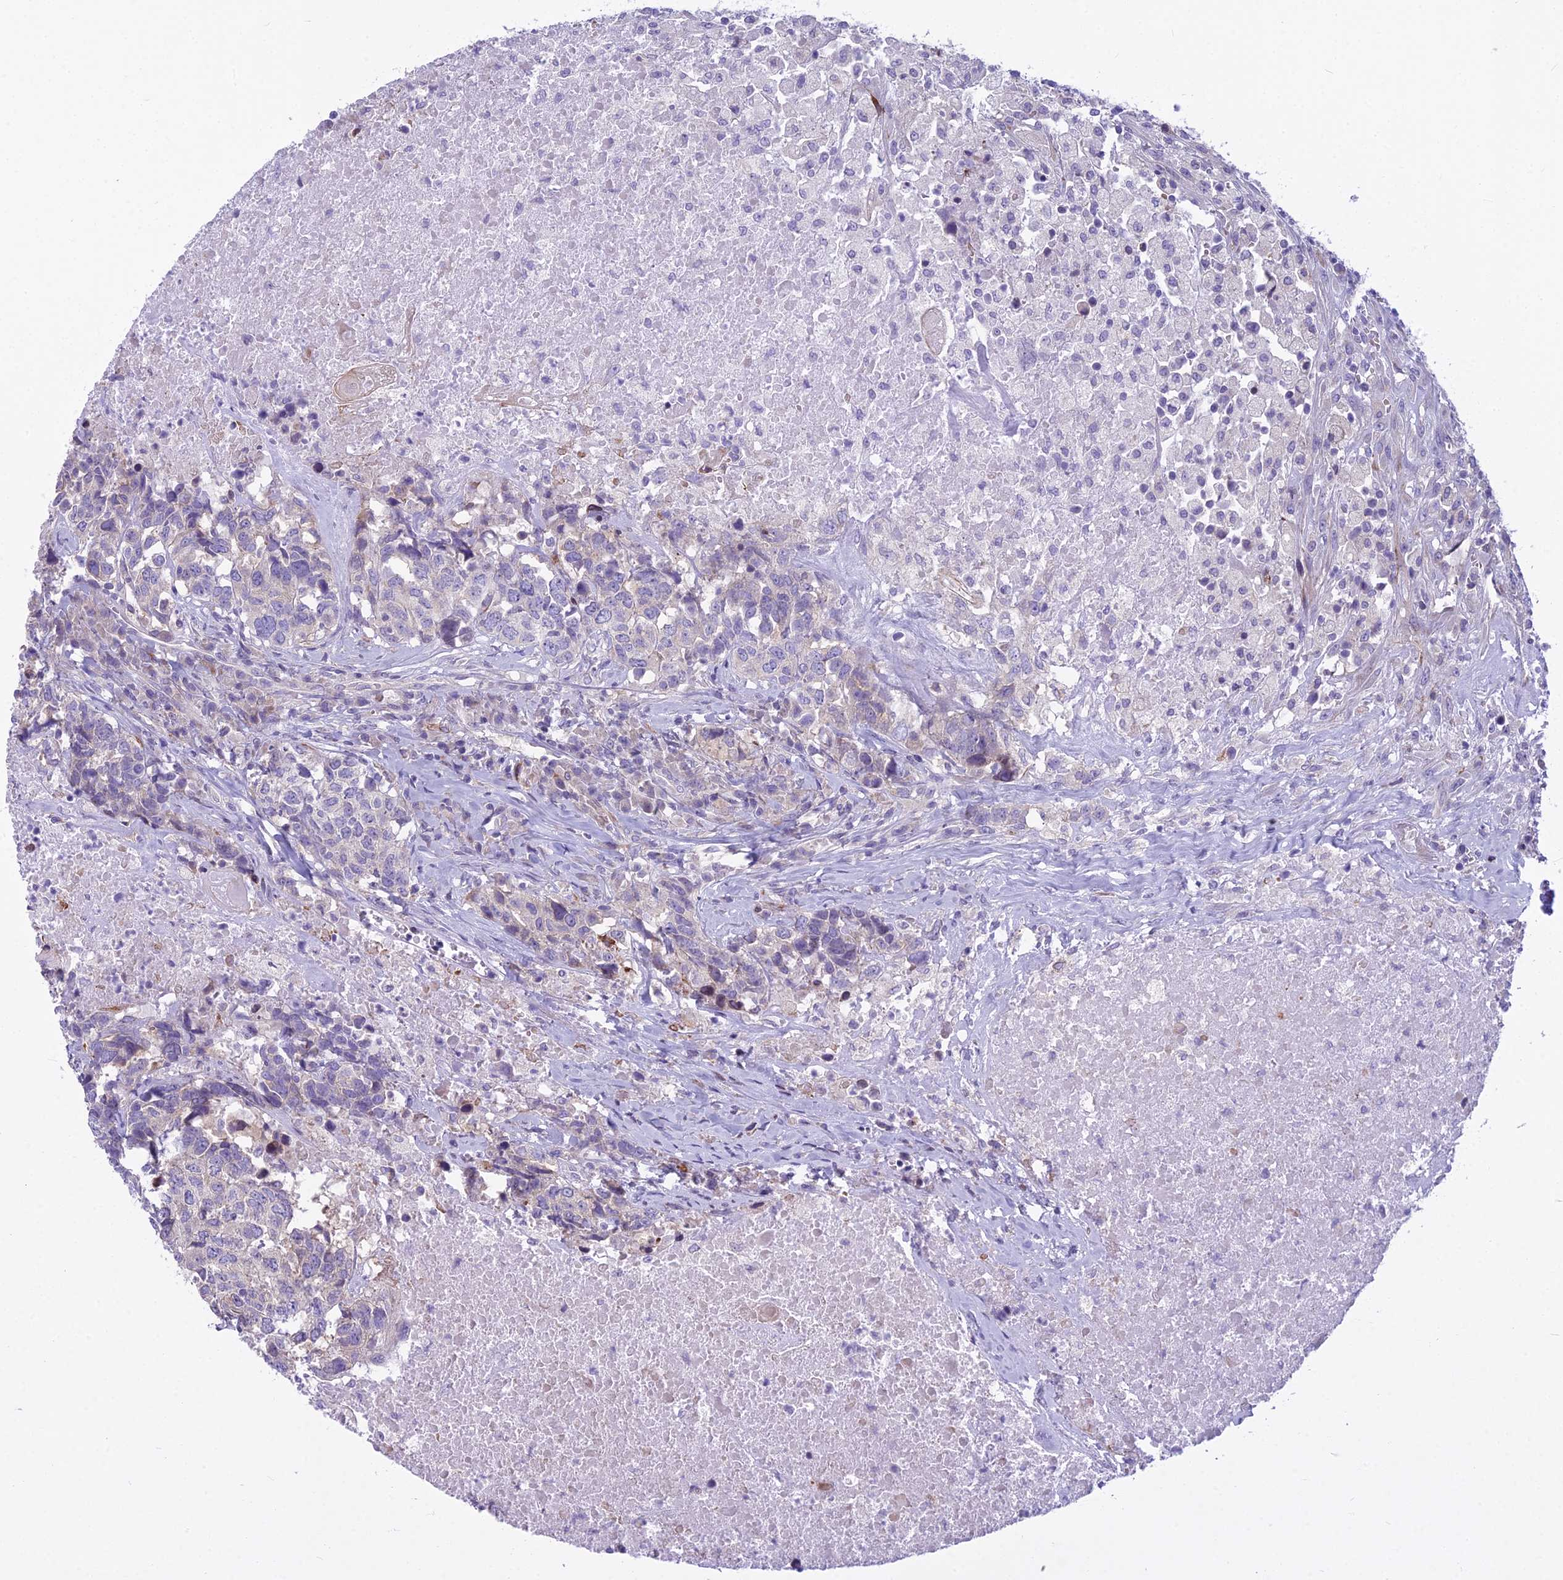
{"staining": {"intensity": "negative", "quantity": "none", "location": "none"}, "tissue": "head and neck cancer", "cell_type": "Tumor cells", "image_type": "cancer", "snomed": [{"axis": "morphology", "description": "Squamous cell carcinoma, NOS"}, {"axis": "topography", "description": "Head-Neck"}], "caption": "This micrograph is of head and neck cancer stained with immunohistochemistry to label a protein in brown with the nuclei are counter-stained blue. There is no staining in tumor cells. Nuclei are stained in blue.", "gene": "PCDHB14", "patient": {"sex": "male", "age": 66}}